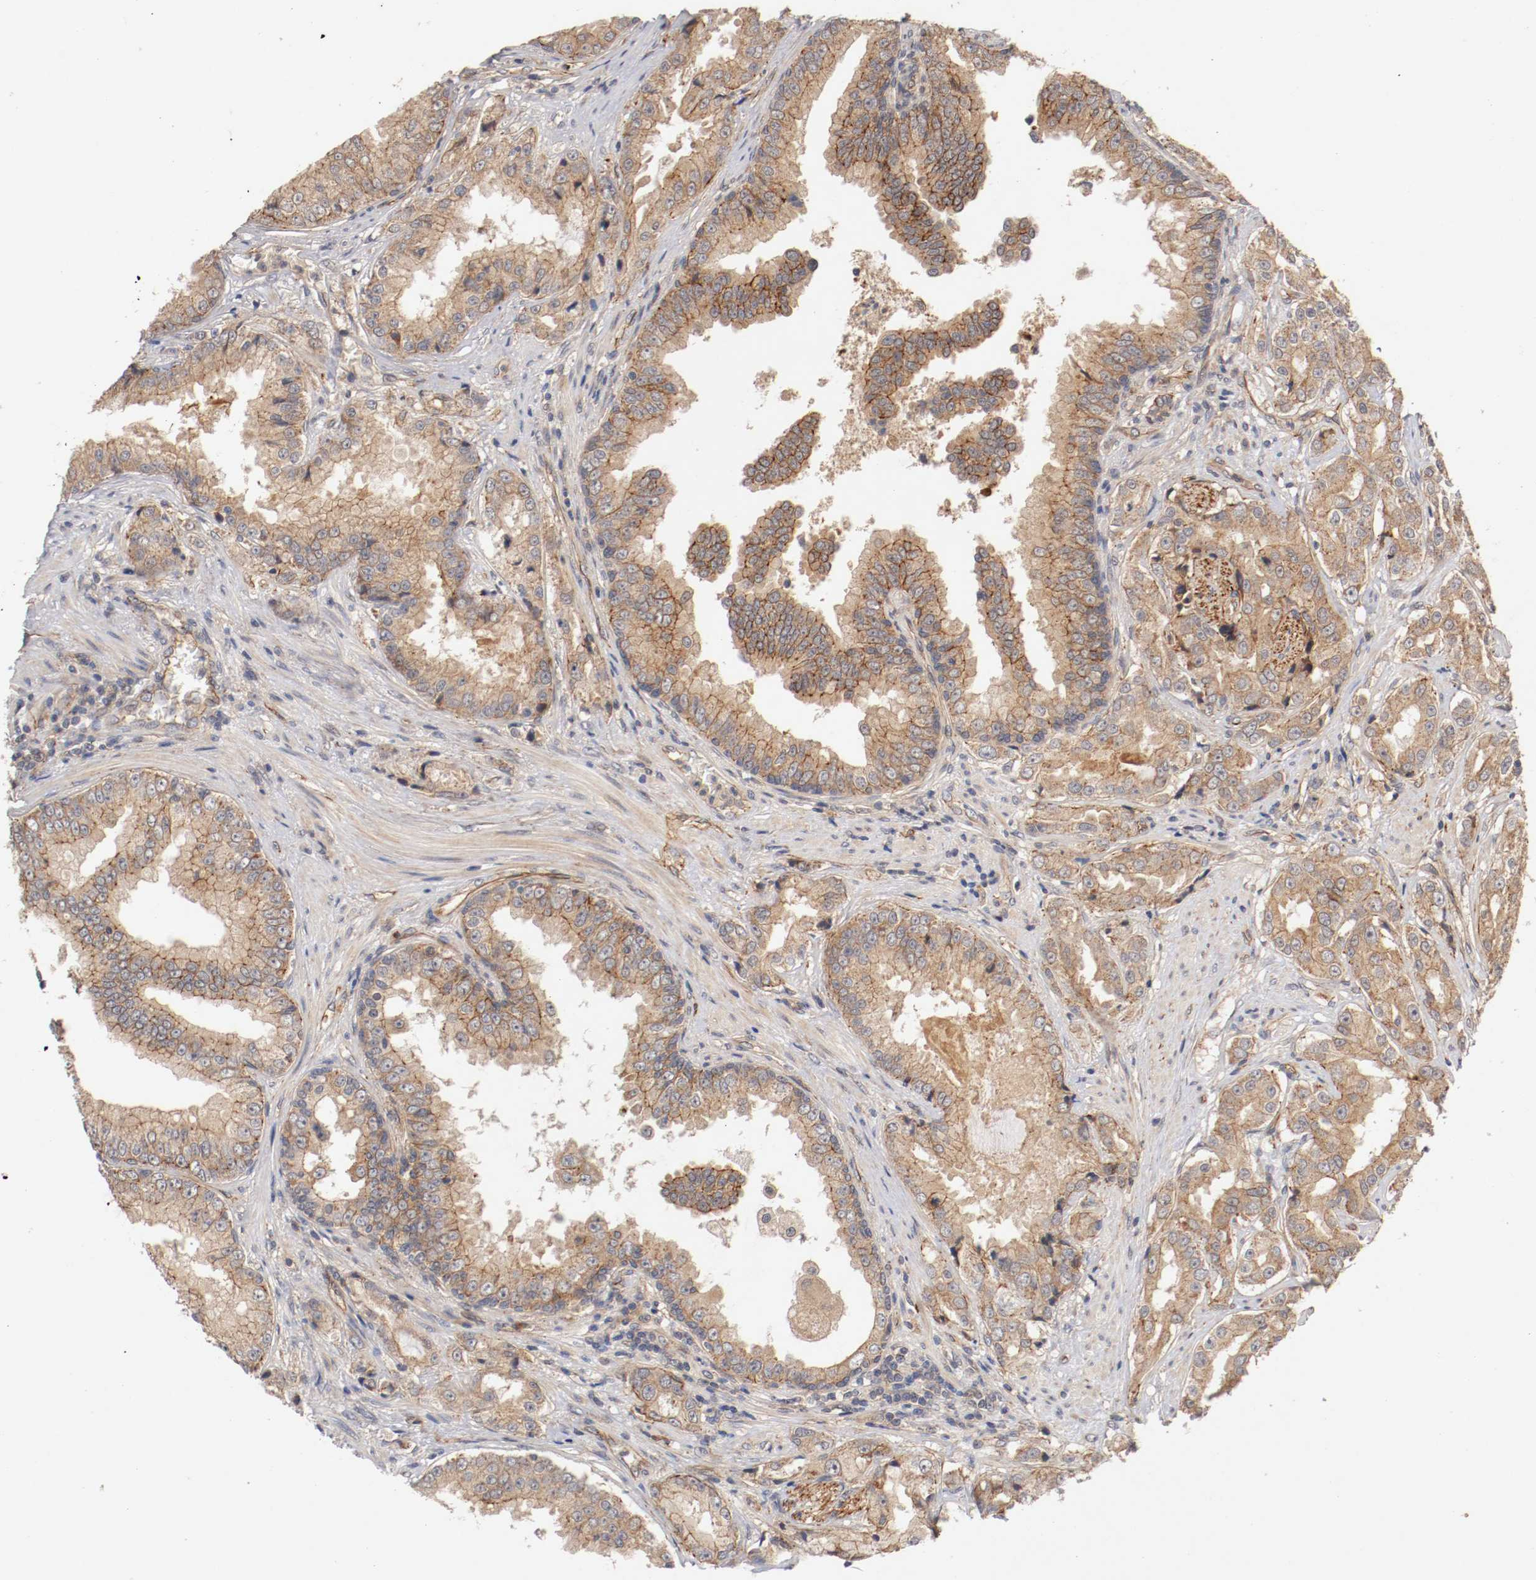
{"staining": {"intensity": "moderate", "quantity": ">75%", "location": "cytoplasmic/membranous"}, "tissue": "prostate cancer", "cell_type": "Tumor cells", "image_type": "cancer", "snomed": [{"axis": "morphology", "description": "Adenocarcinoma, High grade"}, {"axis": "topography", "description": "Prostate"}], "caption": "This is a photomicrograph of immunohistochemistry staining of prostate cancer, which shows moderate expression in the cytoplasmic/membranous of tumor cells.", "gene": "TYK2", "patient": {"sex": "male", "age": 73}}